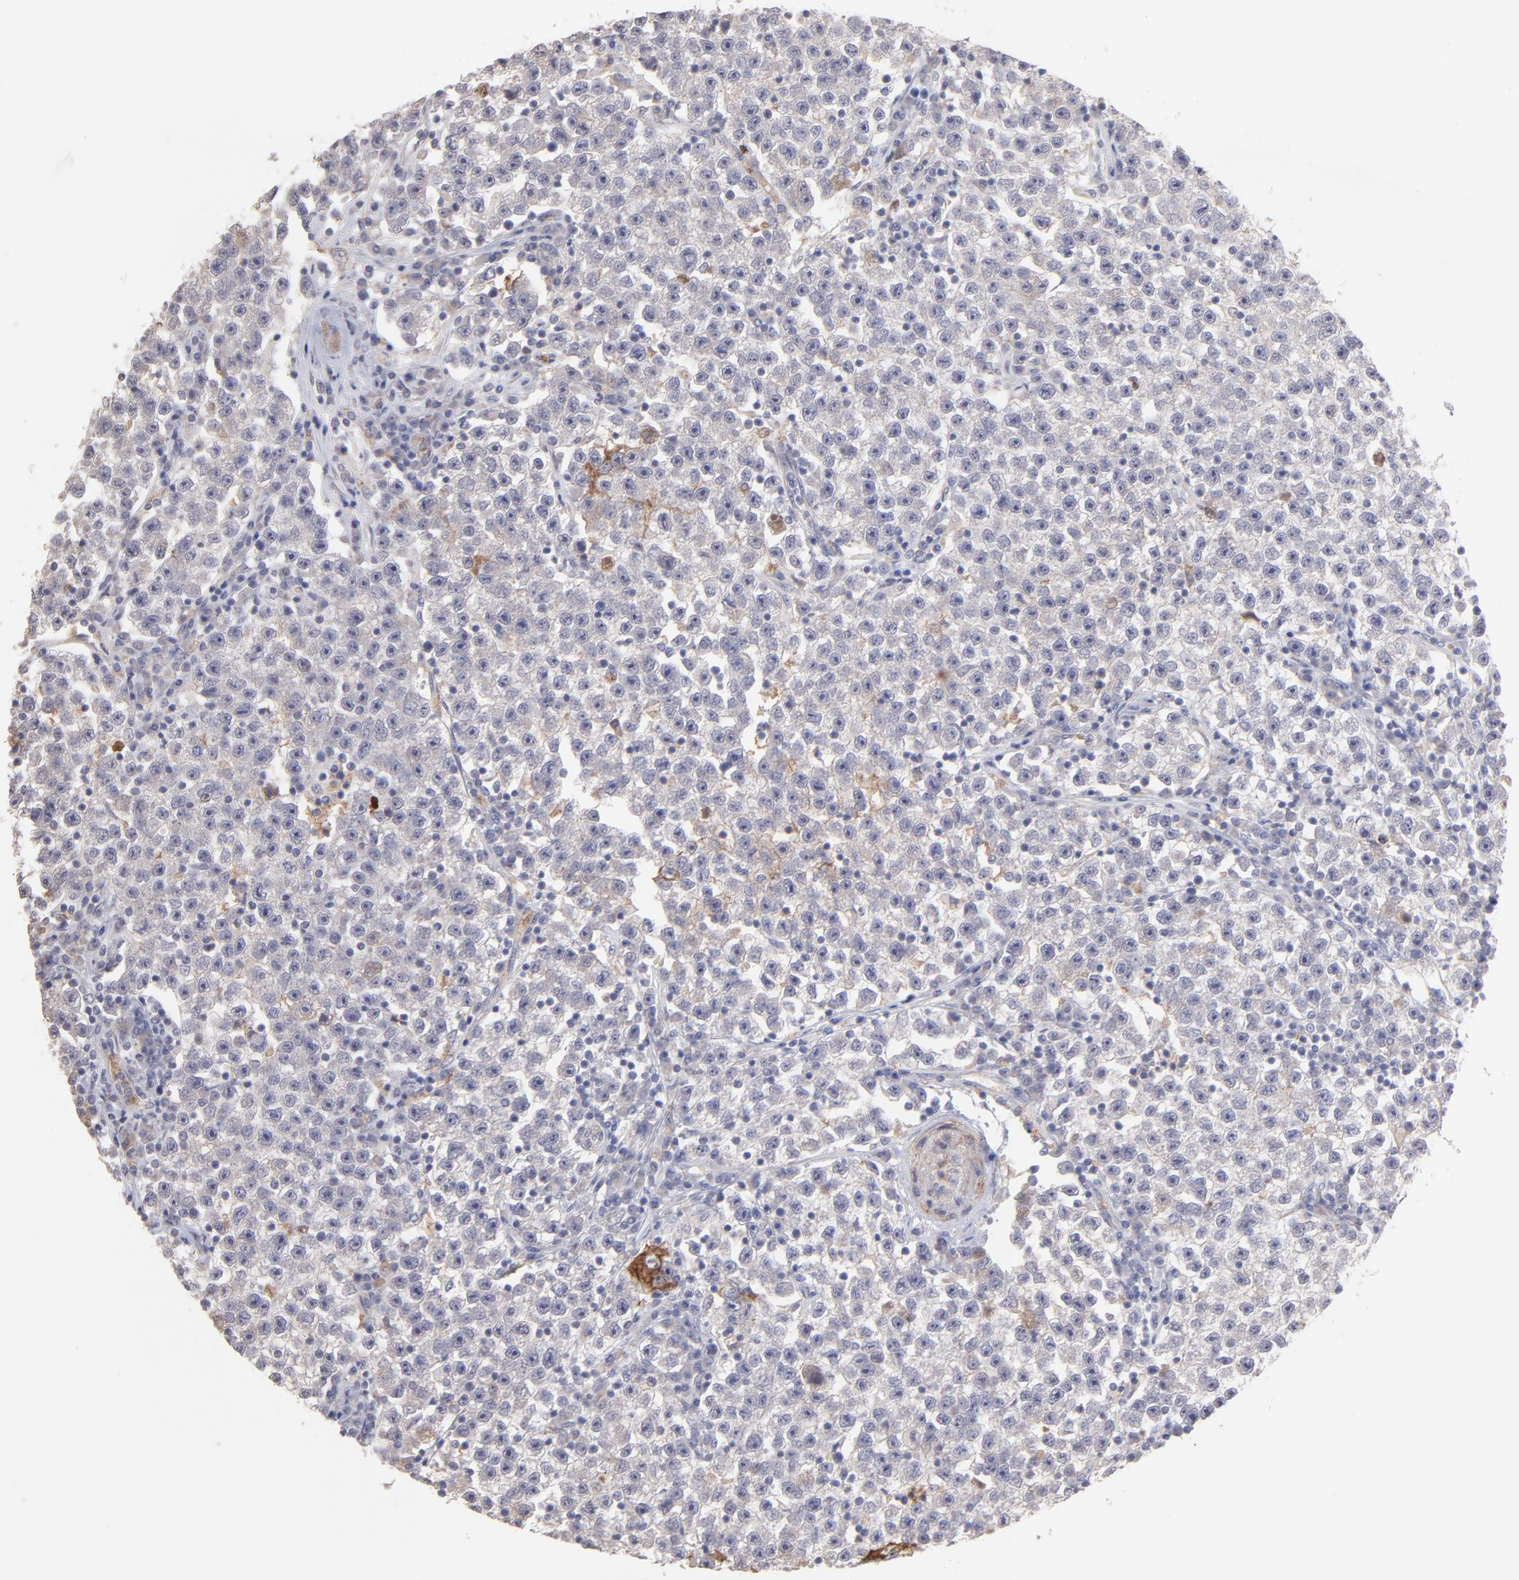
{"staining": {"intensity": "negative", "quantity": "none", "location": "none"}, "tissue": "testis cancer", "cell_type": "Tumor cells", "image_type": "cancer", "snomed": [{"axis": "morphology", "description": "Seminoma, NOS"}, {"axis": "topography", "description": "Testis"}], "caption": "Histopathology image shows no significant protein staining in tumor cells of testis cancer.", "gene": "F13B", "patient": {"sex": "male", "age": 22}}